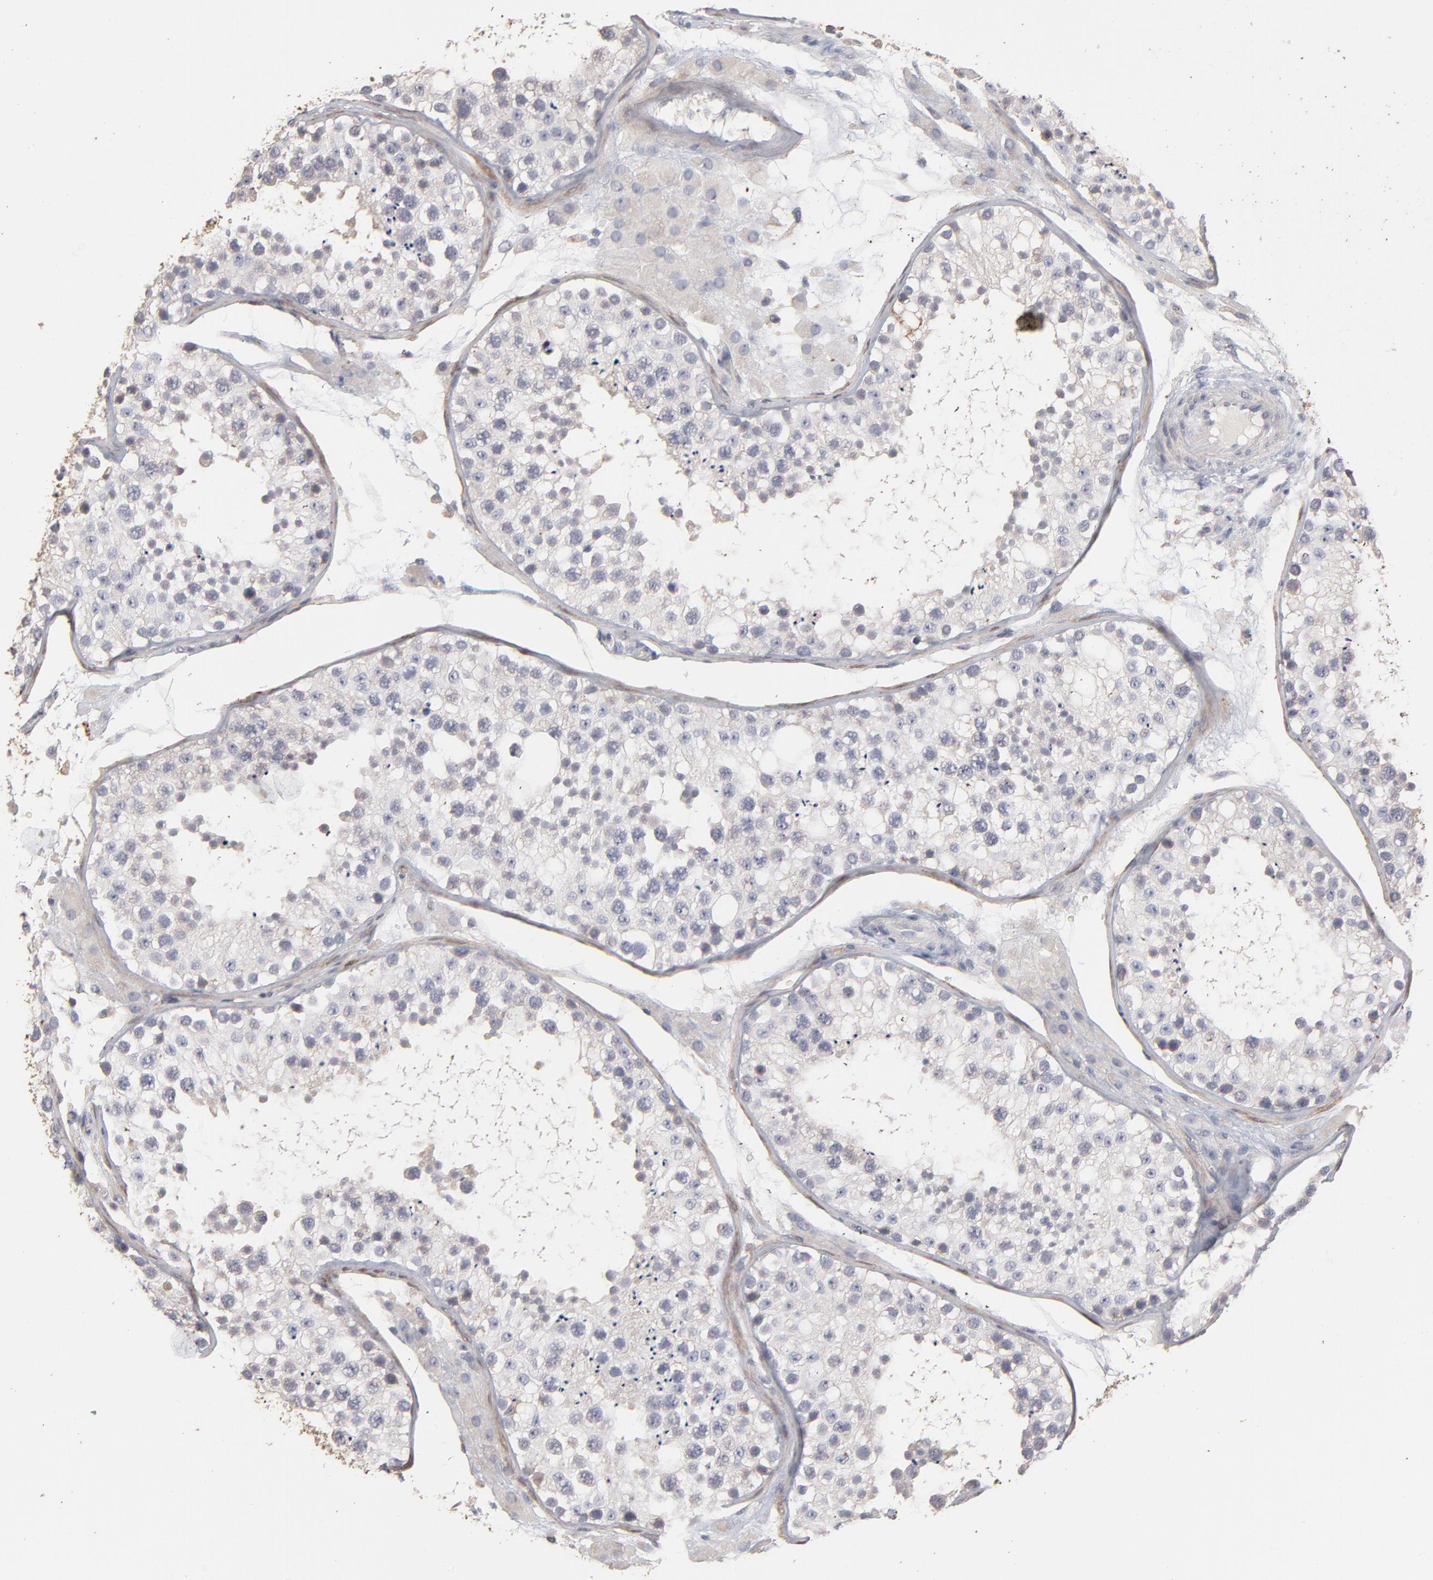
{"staining": {"intensity": "weak", "quantity": "<25%", "location": "cytoplasmic/membranous"}, "tissue": "testis", "cell_type": "Cells in seminiferous ducts", "image_type": "normal", "snomed": [{"axis": "morphology", "description": "Normal tissue, NOS"}, {"axis": "topography", "description": "Testis"}], "caption": "IHC photomicrograph of benign testis stained for a protein (brown), which reveals no expression in cells in seminiferous ducts.", "gene": "TANGO2", "patient": {"sex": "male", "age": 26}}